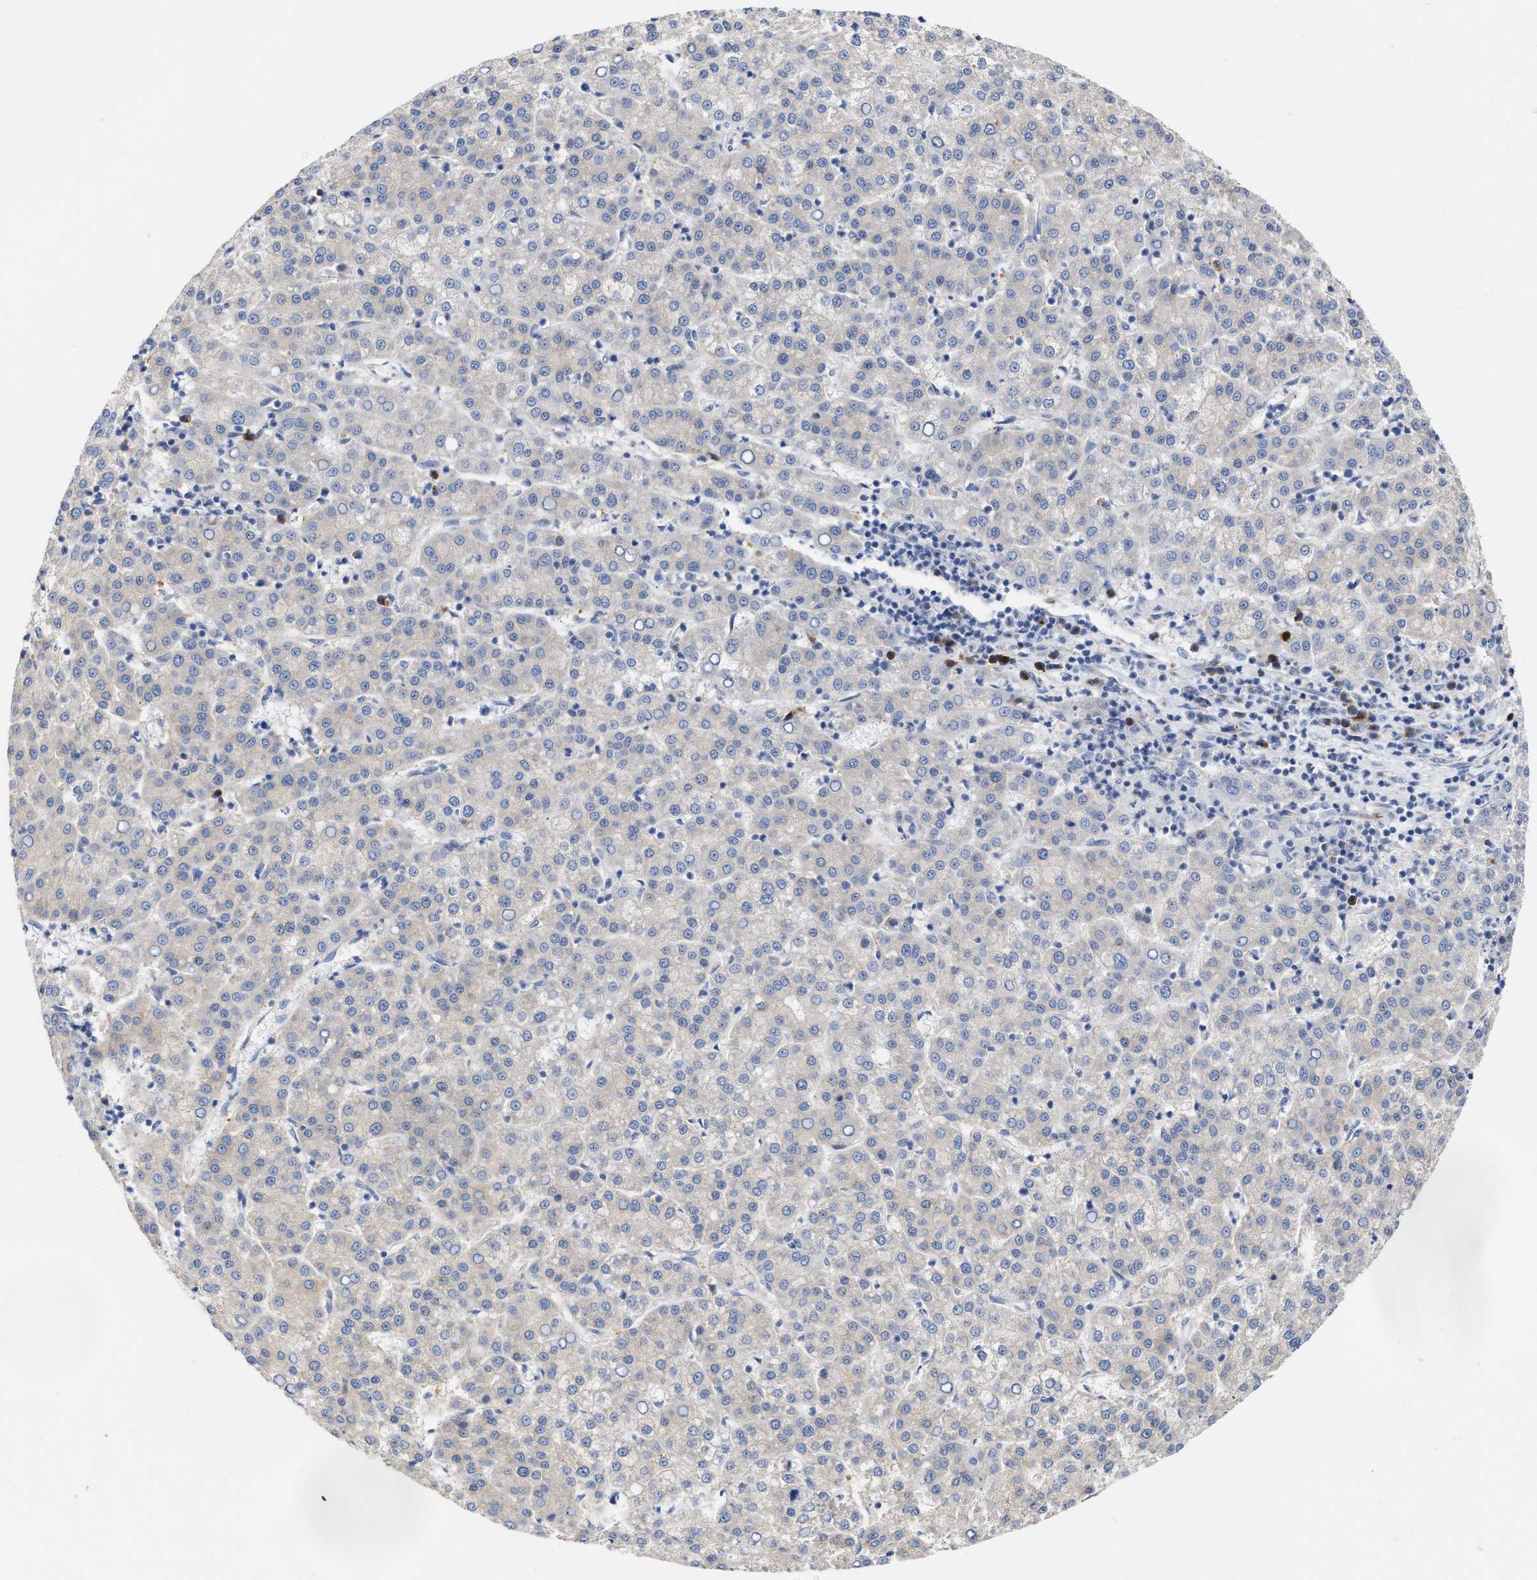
{"staining": {"intensity": "weak", "quantity": "<25%", "location": "cytoplasmic/membranous"}, "tissue": "liver cancer", "cell_type": "Tumor cells", "image_type": "cancer", "snomed": [{"axis": "morphology", "description": "Carcinoma, Hepatocellular, NOS"}, {"axis": "topography", "description": "Liver"}], "caption": "Protein analysis of liver cancer (hepatocellular carcinoma) exhibits no significant positivity in tumor cells.", "gene": "PPP1R15A", "patient": {"sex": "female", "age": 58}}